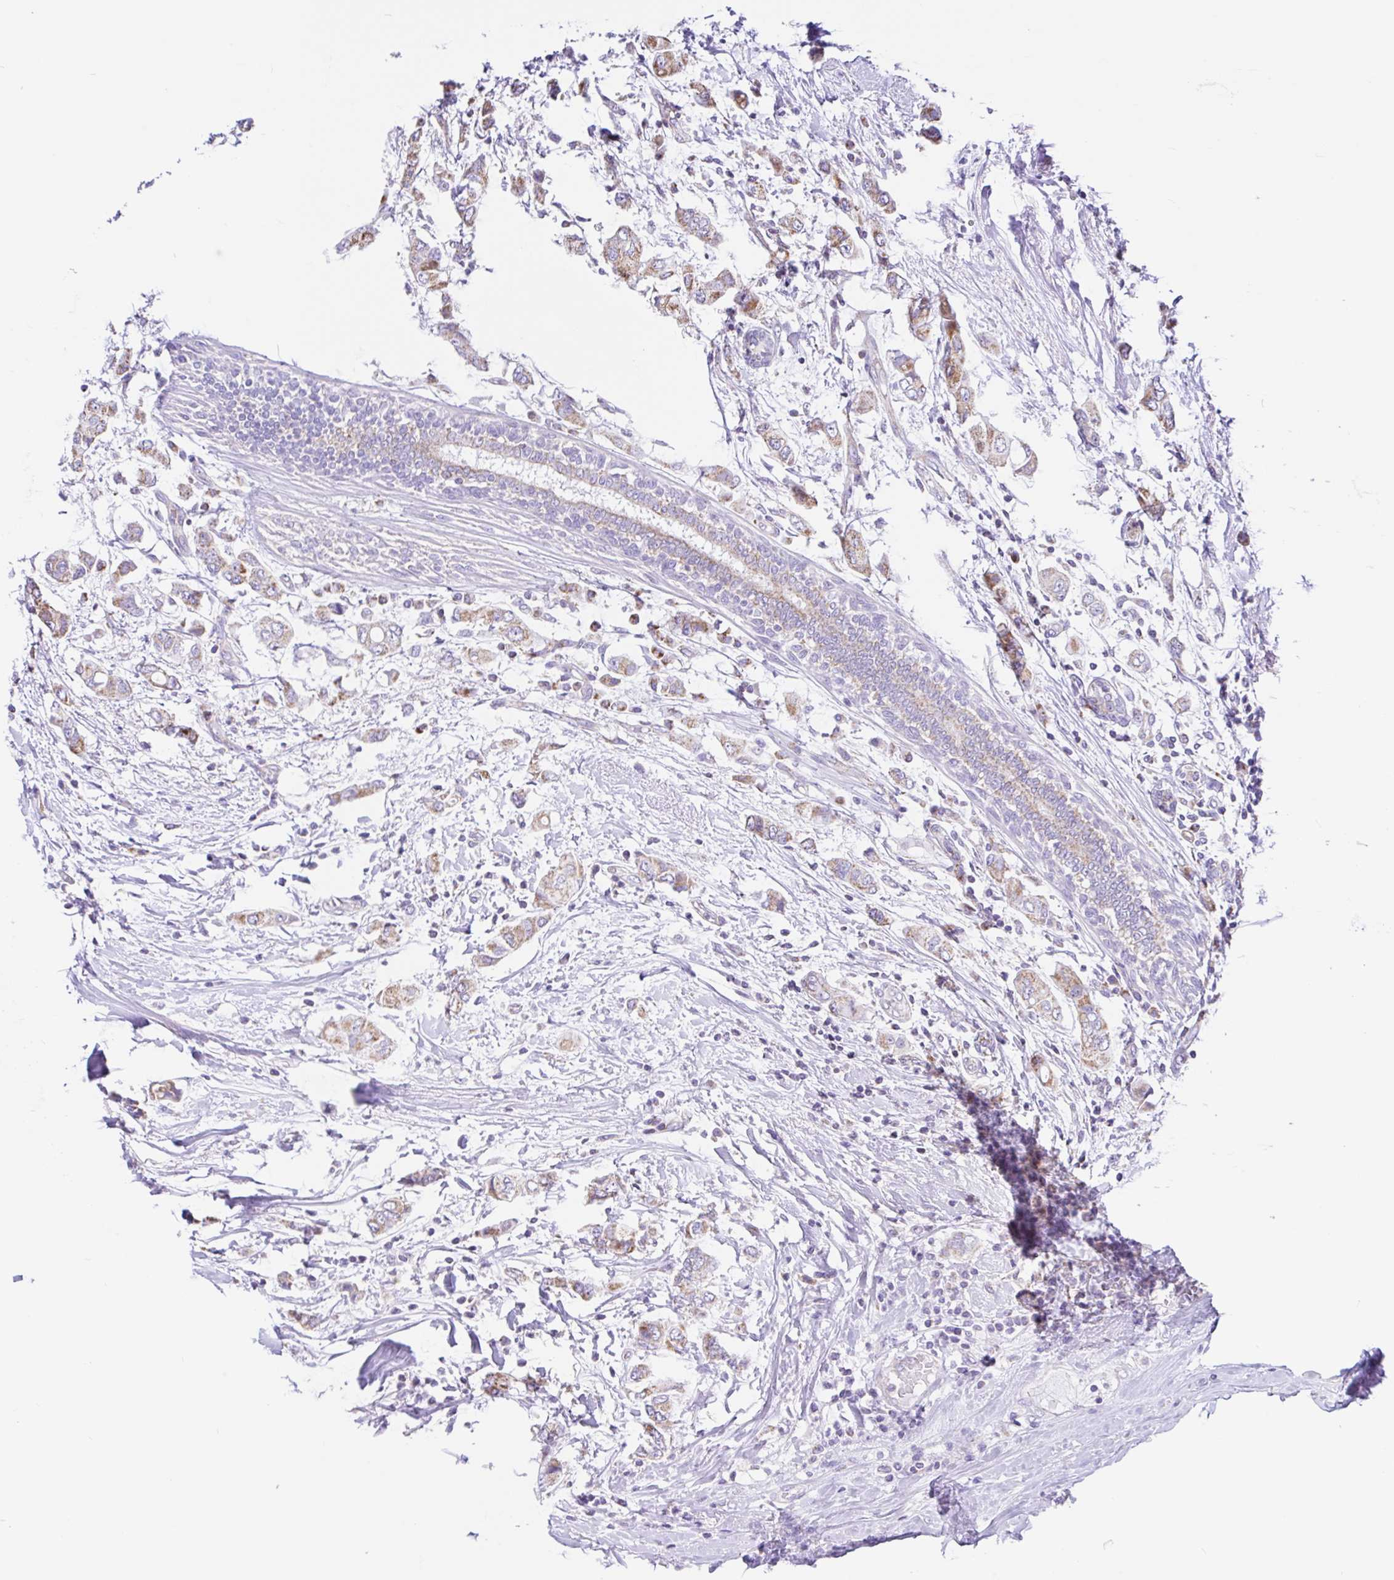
{"staining": {"intensity": "moderate", "quantity": ">75%", "location": "cytoplasmic/membranous"}, "tissue": "breast cancer", "cell_type": "Tumor cells", "image_type": "cancer", "snomed": [{"axis": "morphology", "description": "Lobular carcinoma"}, {"axis": "topography", "description": "Breast"}], "caption": "This is a micrograph of immunohistochemistry staining of lobular carcinoma (breast), which shows moderate positivity in the cytoplasmic/membranous of tumor cells.", "gene": "NDUFS2", "patient": {"sex": "female", "age": 51}}